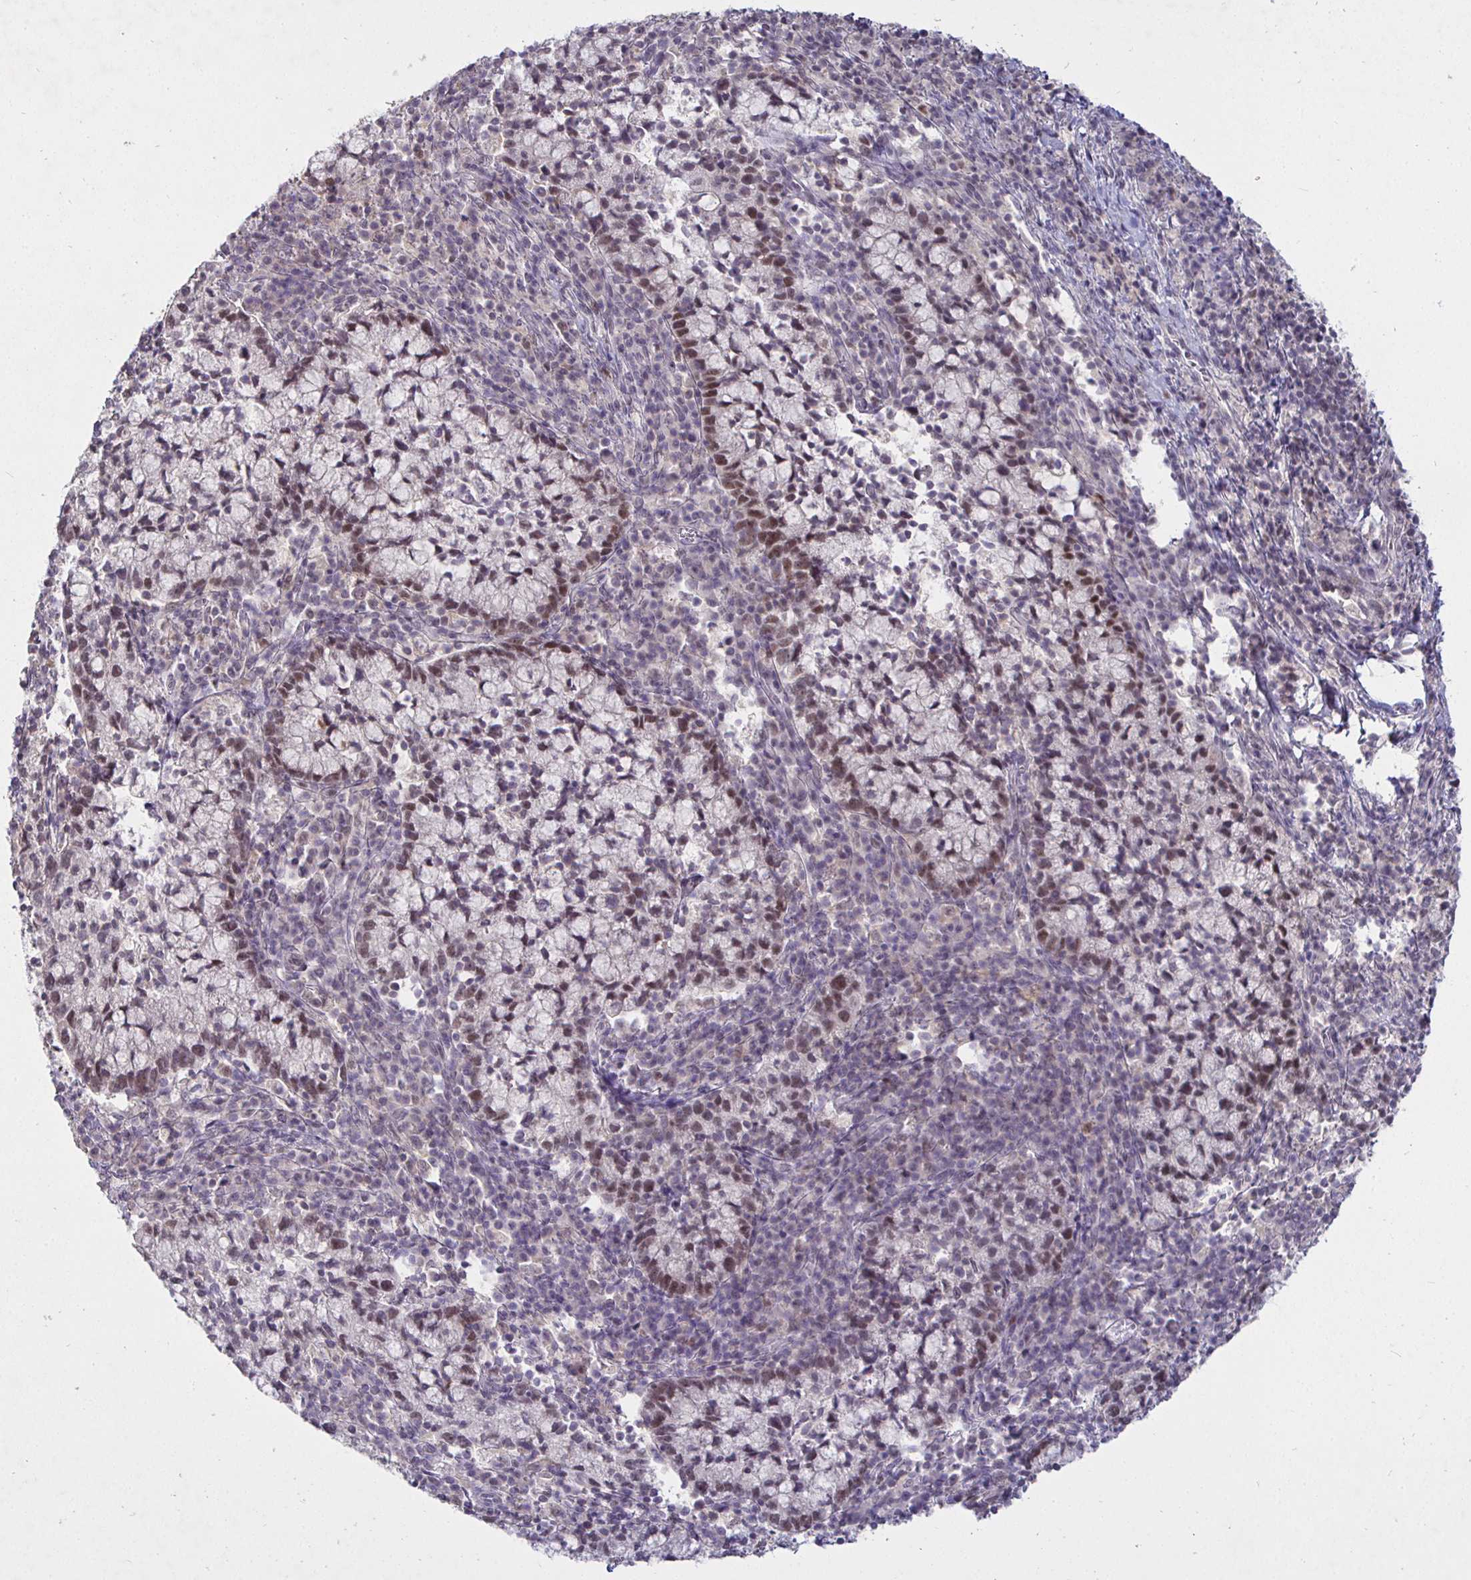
{"staining": {"intensity": "moderate", "quantity": "<25%", "location": "nuclear"}, "tissue": "cervical cancer", "cell_type": "Tumor cells", "image_type": "cancer", "snomed": [{"axis": "morphology", "description": "Normal tissue, NOS"}, {"axis": "morphology", "description": "Adenocarcinoma, NOS"}, {"axis": "topography", "description": "Cervix"}], "caption": "Protein analysis of cervical cancer (adenocarcinoma) tissue reveals moderate nuclear expression in approximately <25% of tumor cells.", "gene": "MLH1", "patient": {"sex": "female", "age": 44}}